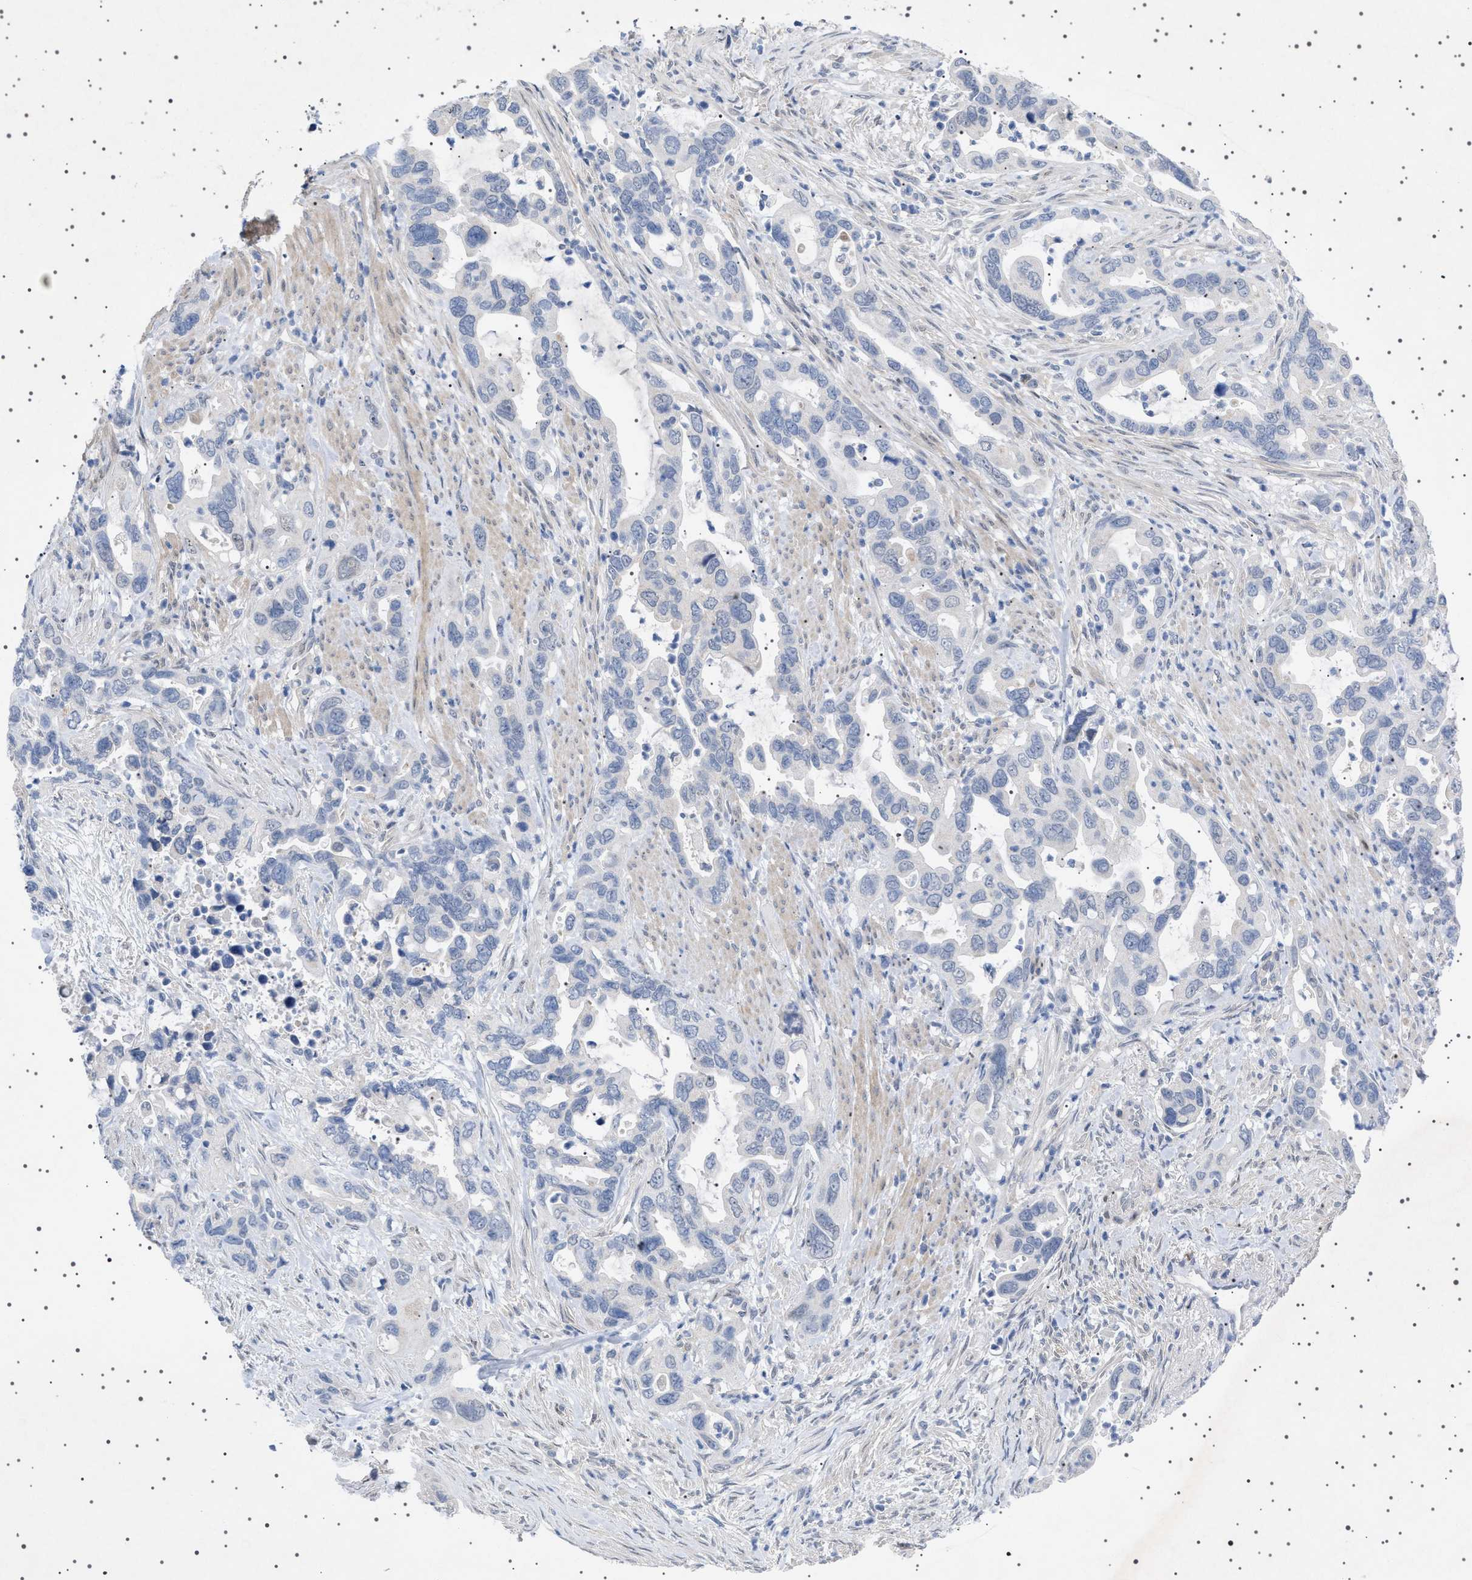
{"staining": {"intensity": "negative", "quantity": "none", "location": "none"}, "tissue": "pancreatic cancer", "cell_type": "Tumor cells", "image_type": "cancer", "snomed": [{"axis": "morphology", "description": "Adenocarcinoma, NOS"}, {"axis": "topography", "description": "Pancreas"}], "caption": "This is an immunohistochemistry (IHC) photomicrograph of adenocarcinoma (pancreatic). There is no positivity in tumor cells.", "gene": "HTR1A", "patient": {"sex": "female", "age": 70}}